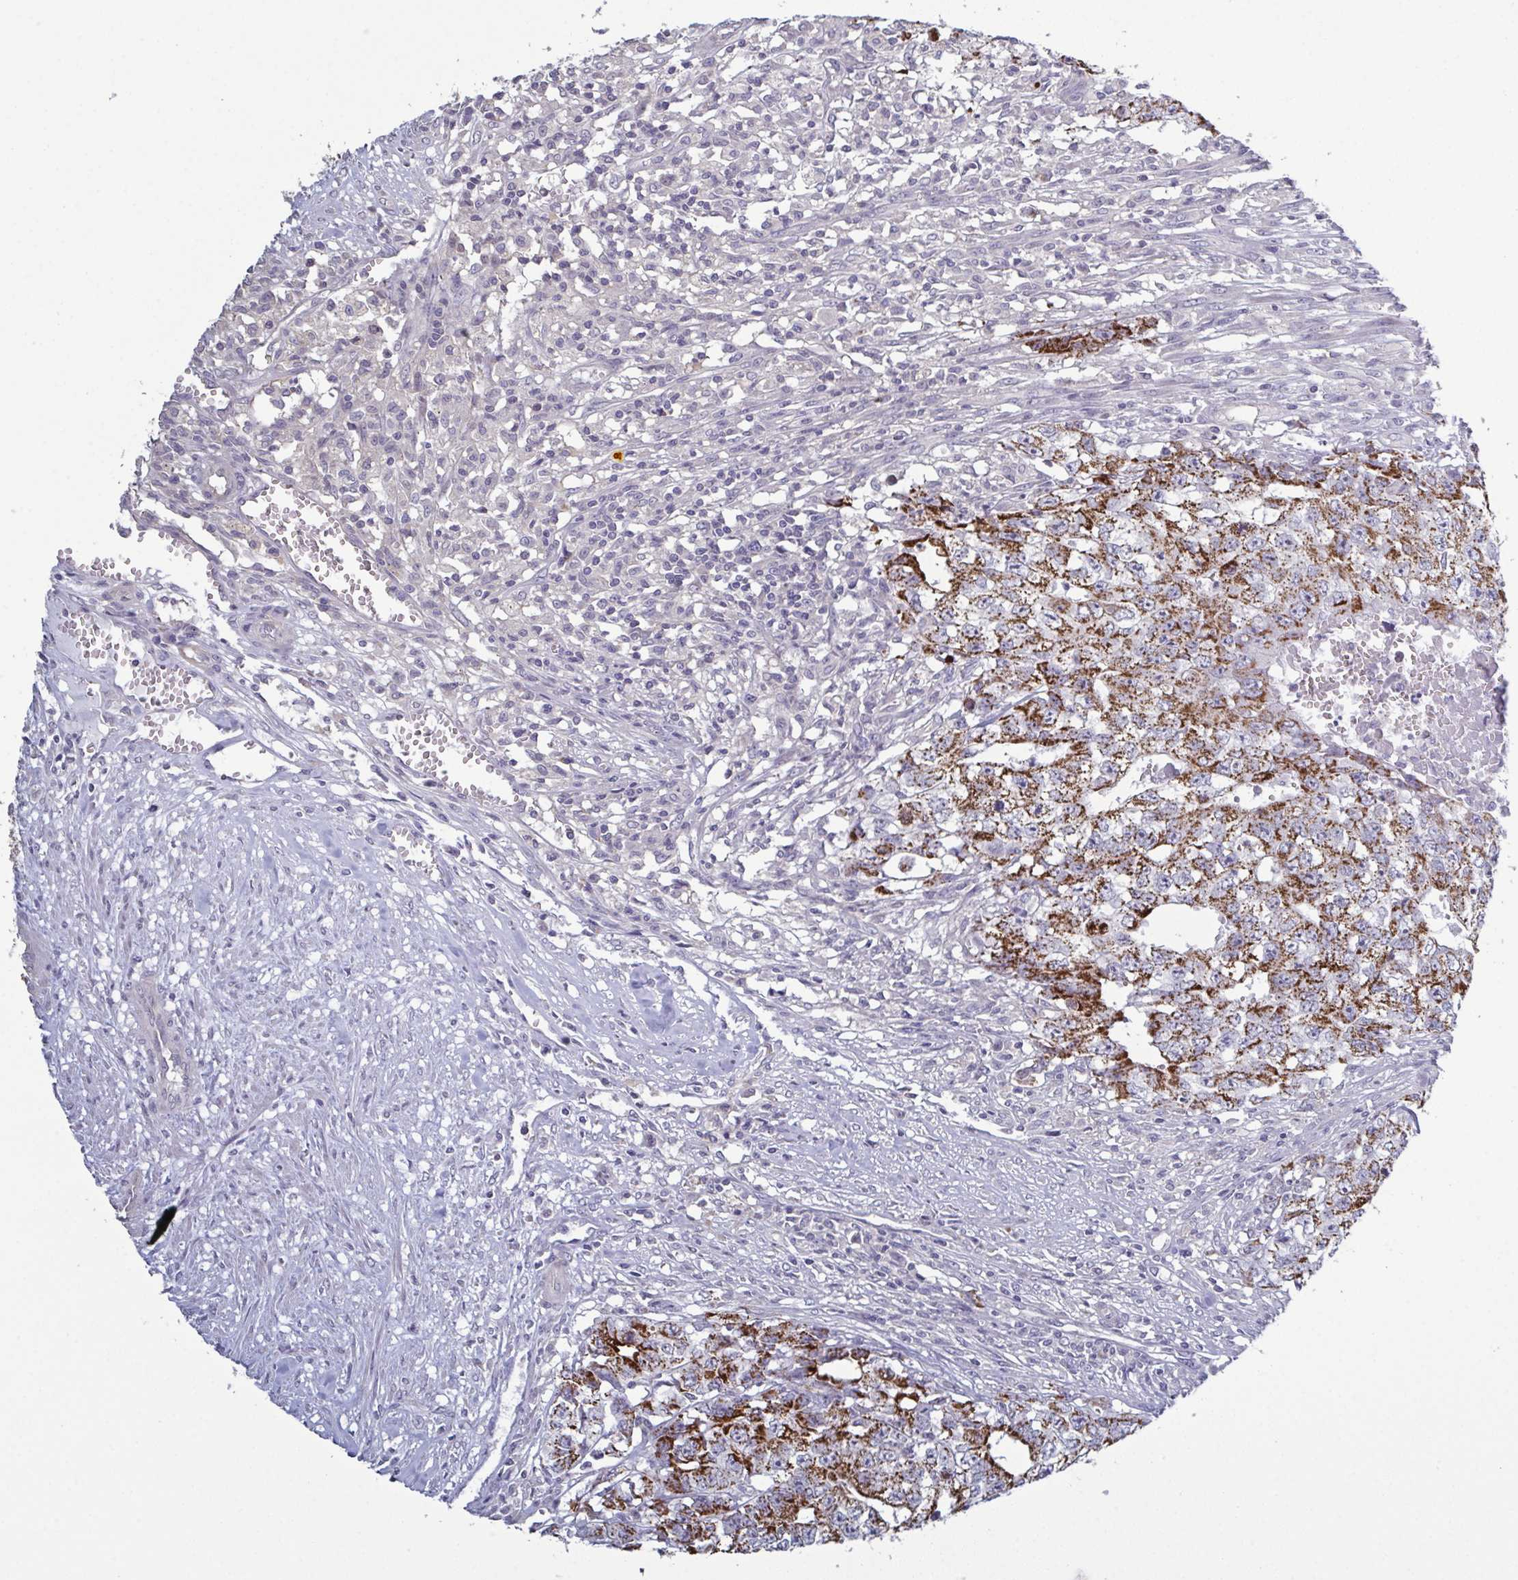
{"staining": {"intensity": "strong", "quantity": "25%-75%", "location": "cytoplasmic/membranous"}, "tissue": "testis cancer", "cell_type": "Tumor cells", "image_type": "cancer", "snomed": [{"axis": "morphology", "description": "Carcinoma, Embryonal, NOS"}, {"axis": "morphology", "description": "Teratoma, malignant, NOS"}, {"axis": "topography", "description": "Testis"}], "caption": "A high amount of strong cytoplasmic/membranous staining is seen in approximately 25%-75% of tumor cells in testis cancer (teratoma (malignant)) tissue.", "gene": "GLDC", "patient": {"sex": "male", "age": 24}}